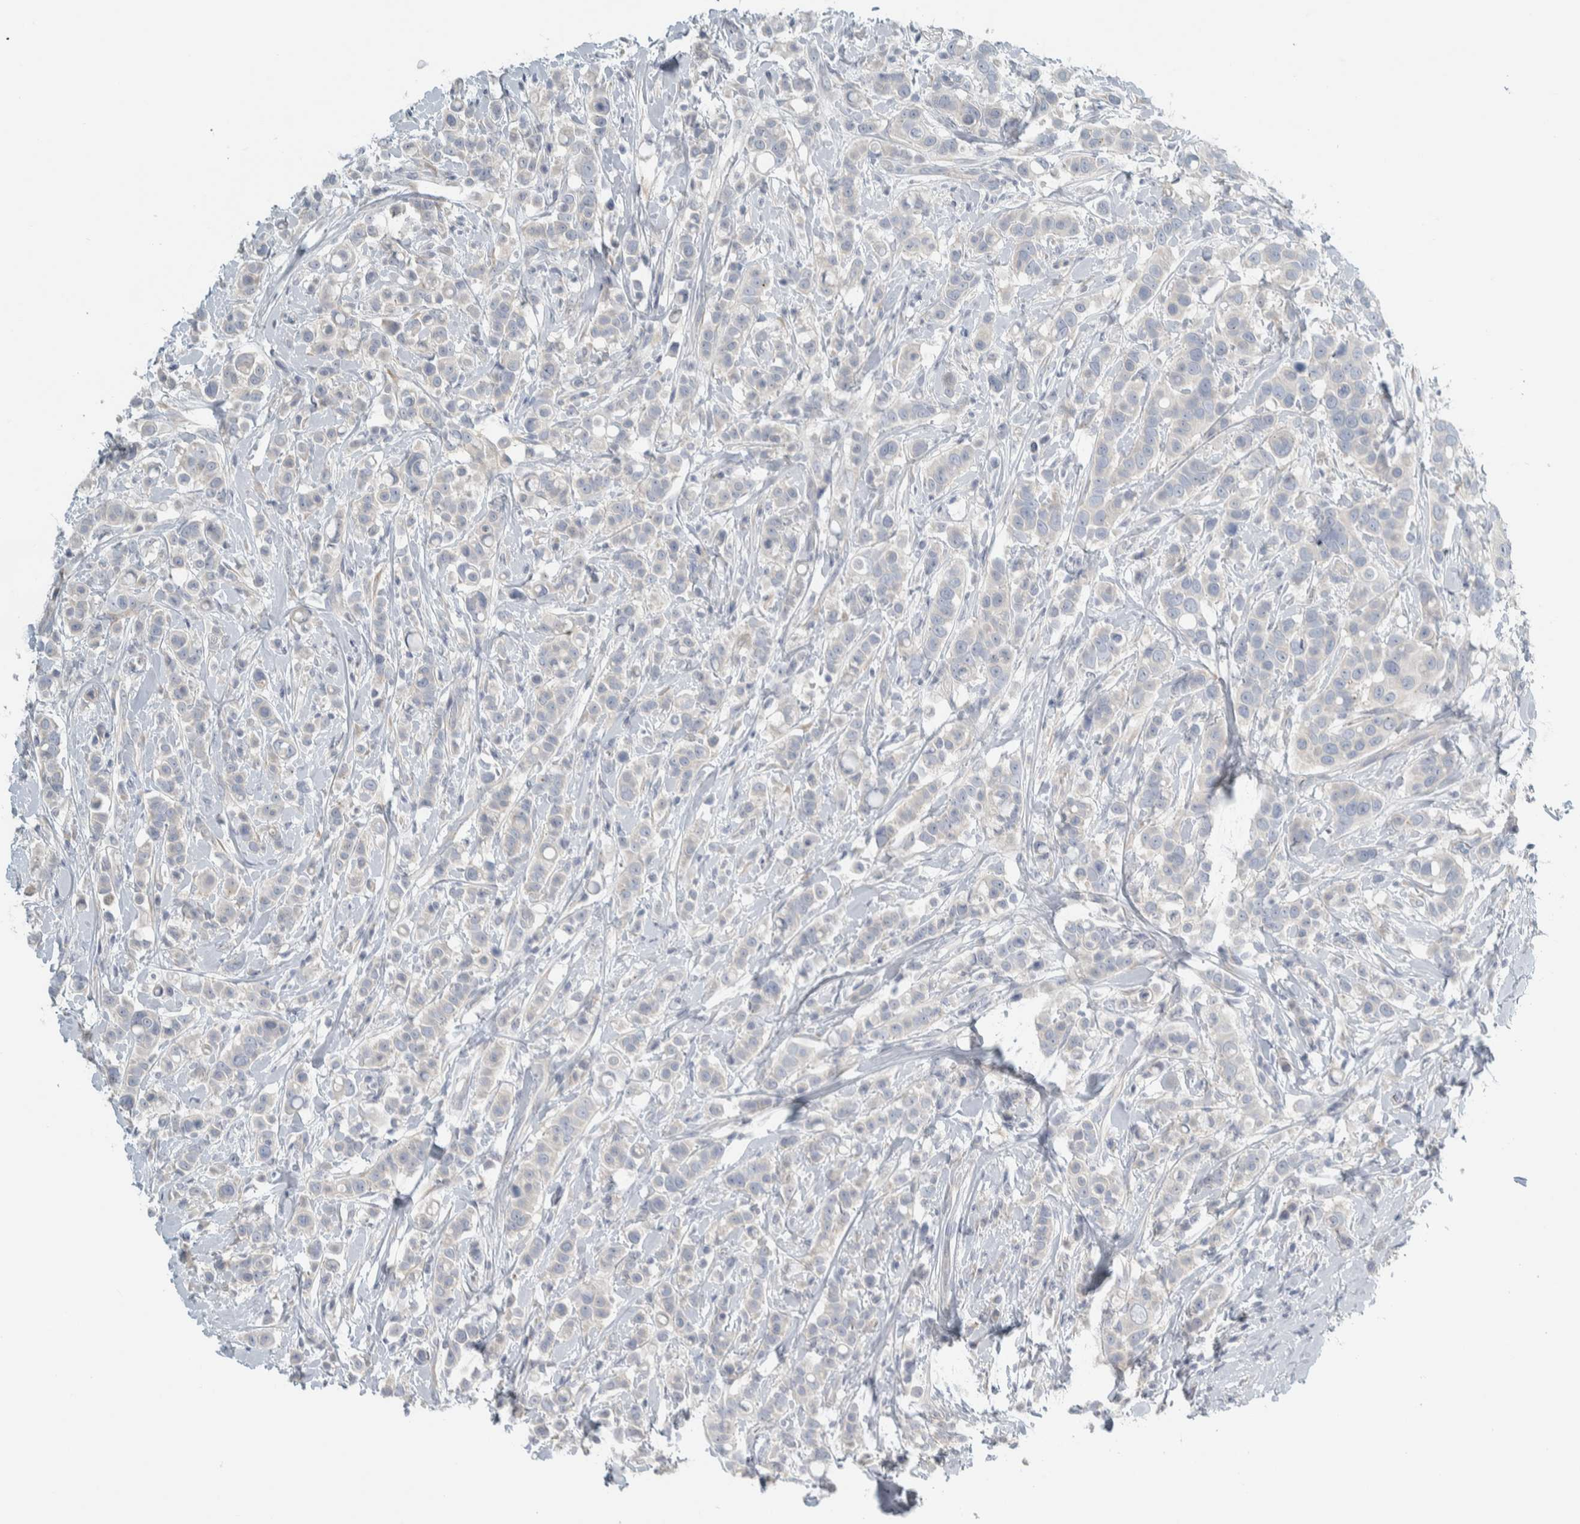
{"staining": {"intensity": "negative", "quantity": "none", "location": "none"}, "tissue": "breast cancer", "cell_type": "Tumor cells", "image_type": "cancer", "snomed": [{"axis": "morphology", "description": "Duct carcinoma"}, {"axis": "topography", "description": "Breast"}], "caption": "Tumor cells show no significant positivity in breast invasive ductal carcinoma.", "gene": "HGS", "patient": {"sex": "female", "age": 27}}